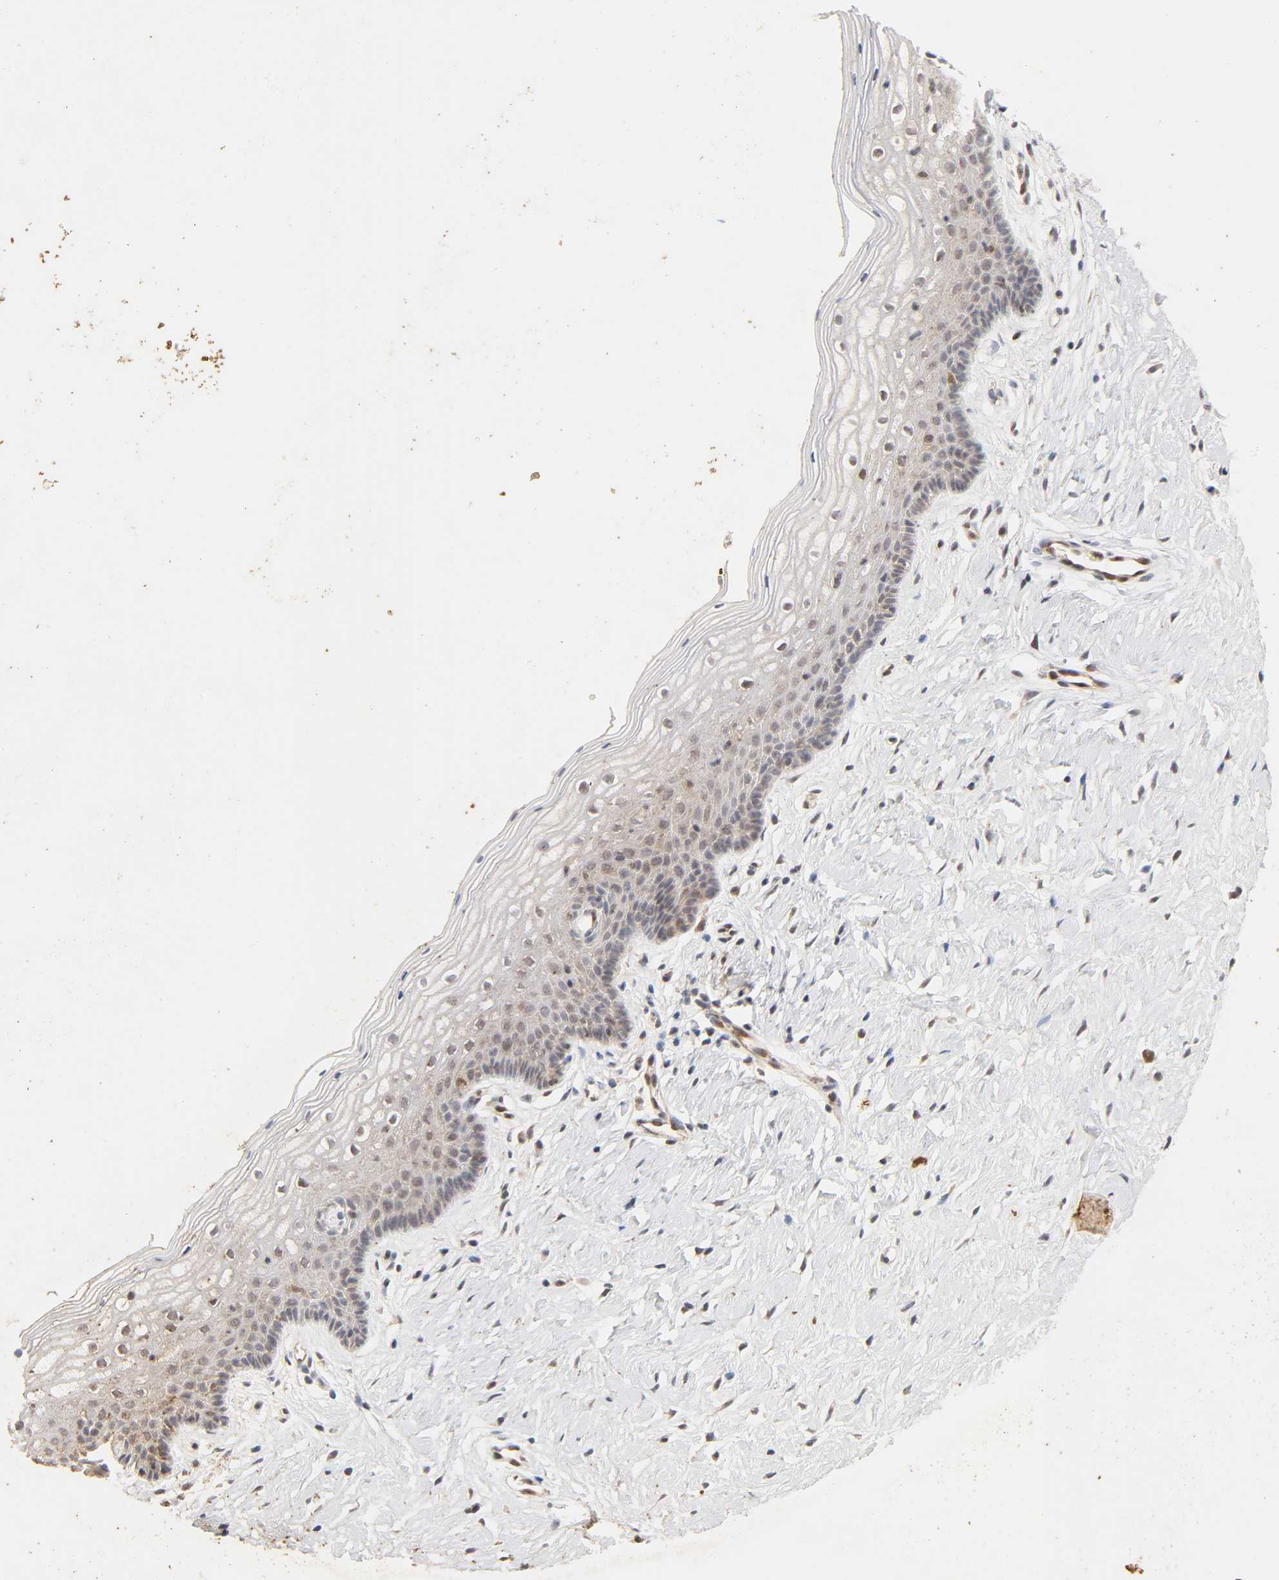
{"staining": {"intensity": "weak", "quantity": "25%-75%", "location": "cytoplasmic/membranous,nuclear"}, "tissue": "vagina", "cell_type": "Squamous epithelial cells", "image_type": "normal", "snomed": [{"axis": "morphology", "description": "Normal tissue, NOS"}, {"axis": "topography", "description": "Vagina"}], "caption": "An IHC histopathology image of unremarkable tissue is shown. Protein staining in brown highlights weak cytoplasmic/membranous,nuclear positivity in vagina within squamous epithelial cells. The staining is performed using DAB (3,3'-diaminobenzidine) brown chromogen to label protein expression. The nuclei are counter-stained blue using hematoxylin.", "gene": "CDC37", "patient": {"sex": "female", "age": 46}}